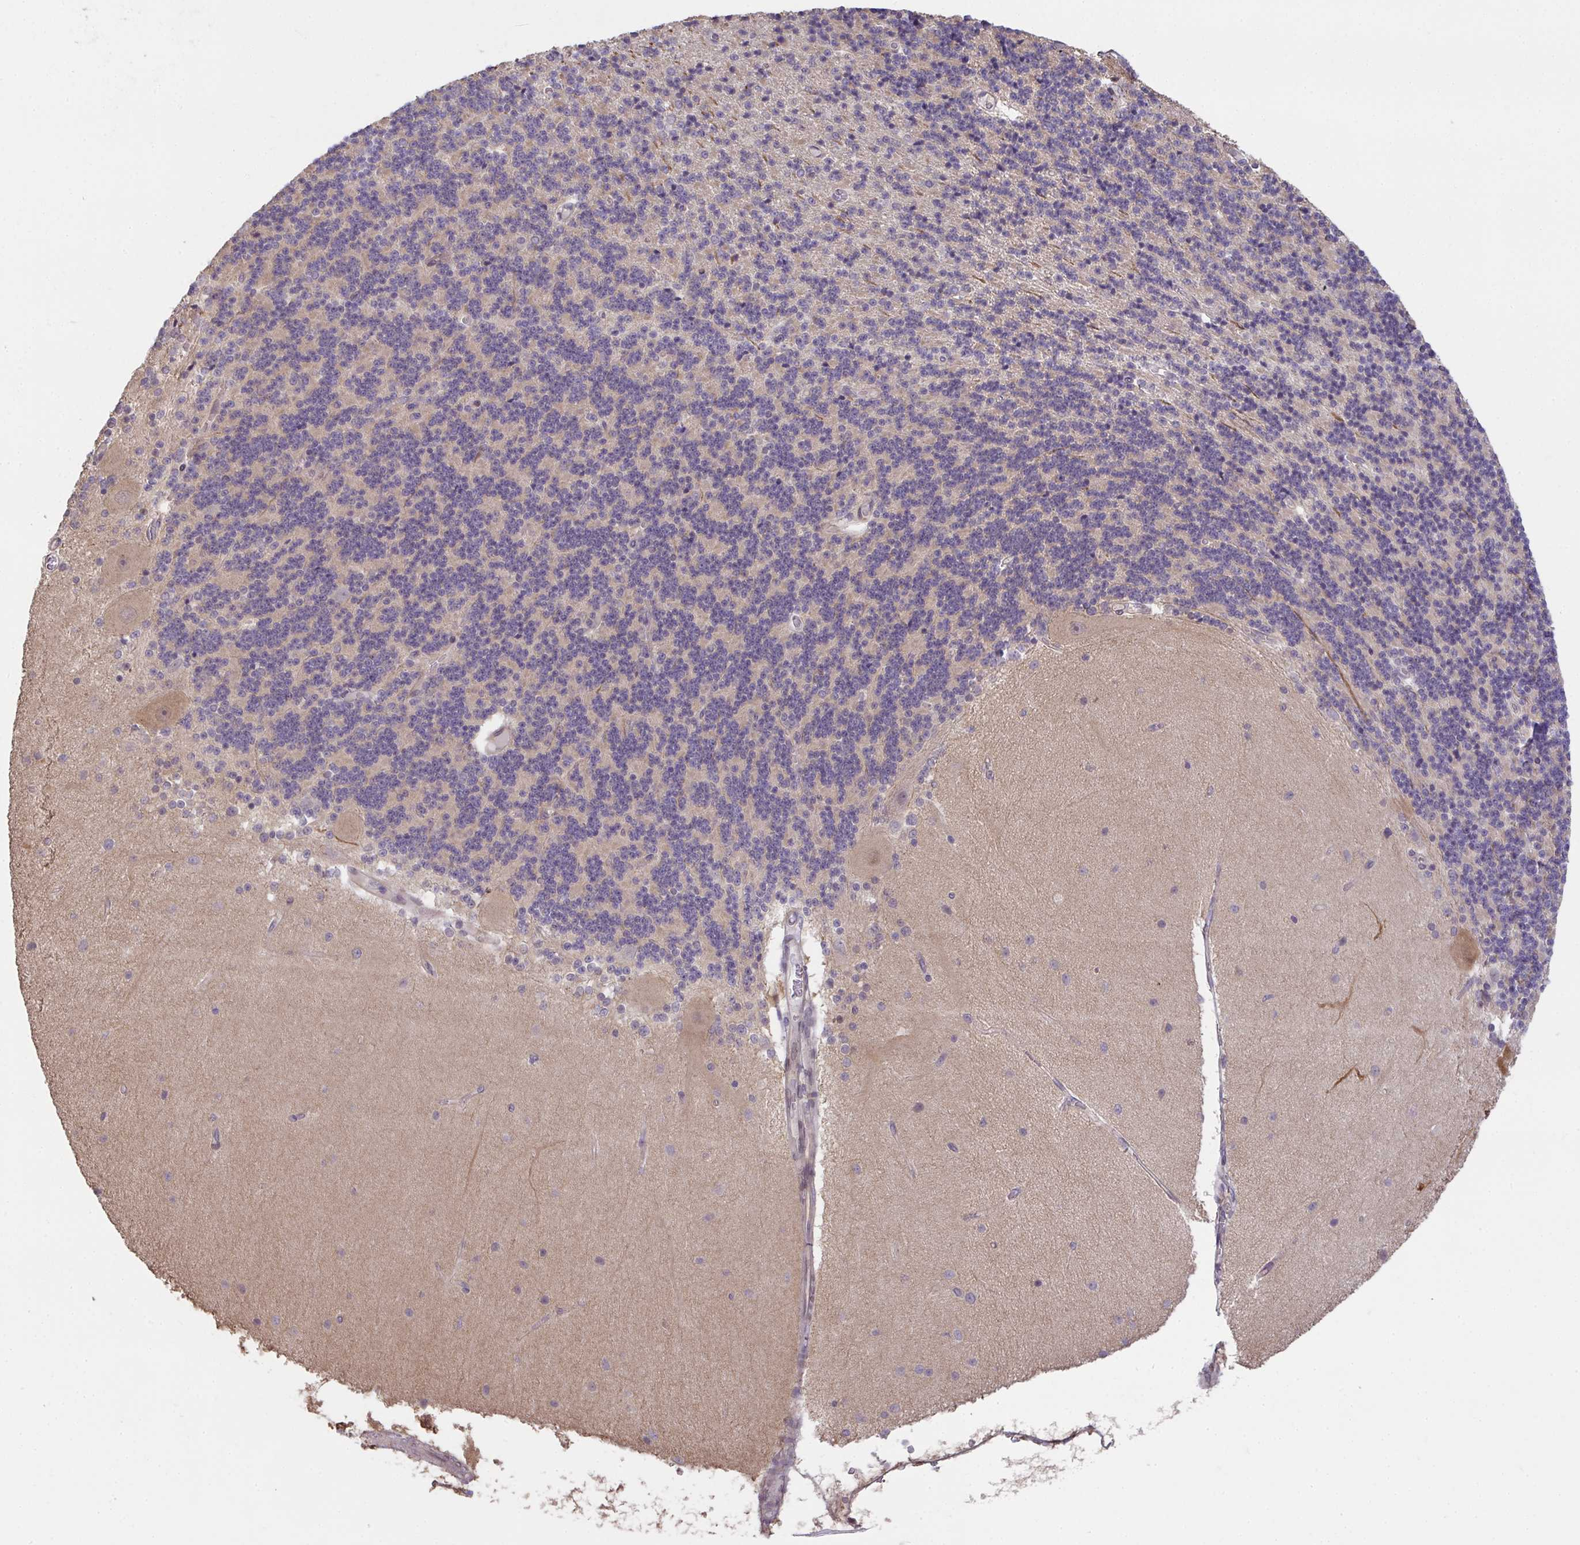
{"staining": {"intensity": "negative", "quantity": "none", "location": "none"}, "tissue": "cerebellum", "cell_type": "Cells in granular layer", "image_type": "normal", "snomed": [{"axis": "morphology", "description": "Normal tissue, NOS"}, {"axis": "topography", "description": "Cerebellum"}], "caption": "Protein analysis of unremarkable cerebellum exhibits no significant expression in cells in granular layer. (Brightfield microscopy of DAB (3,3'-diaminobenzidine) IHC at high magnification).", "gene": "EEF1AKMT1", "patient": {"sex": "female", "age": 54}}